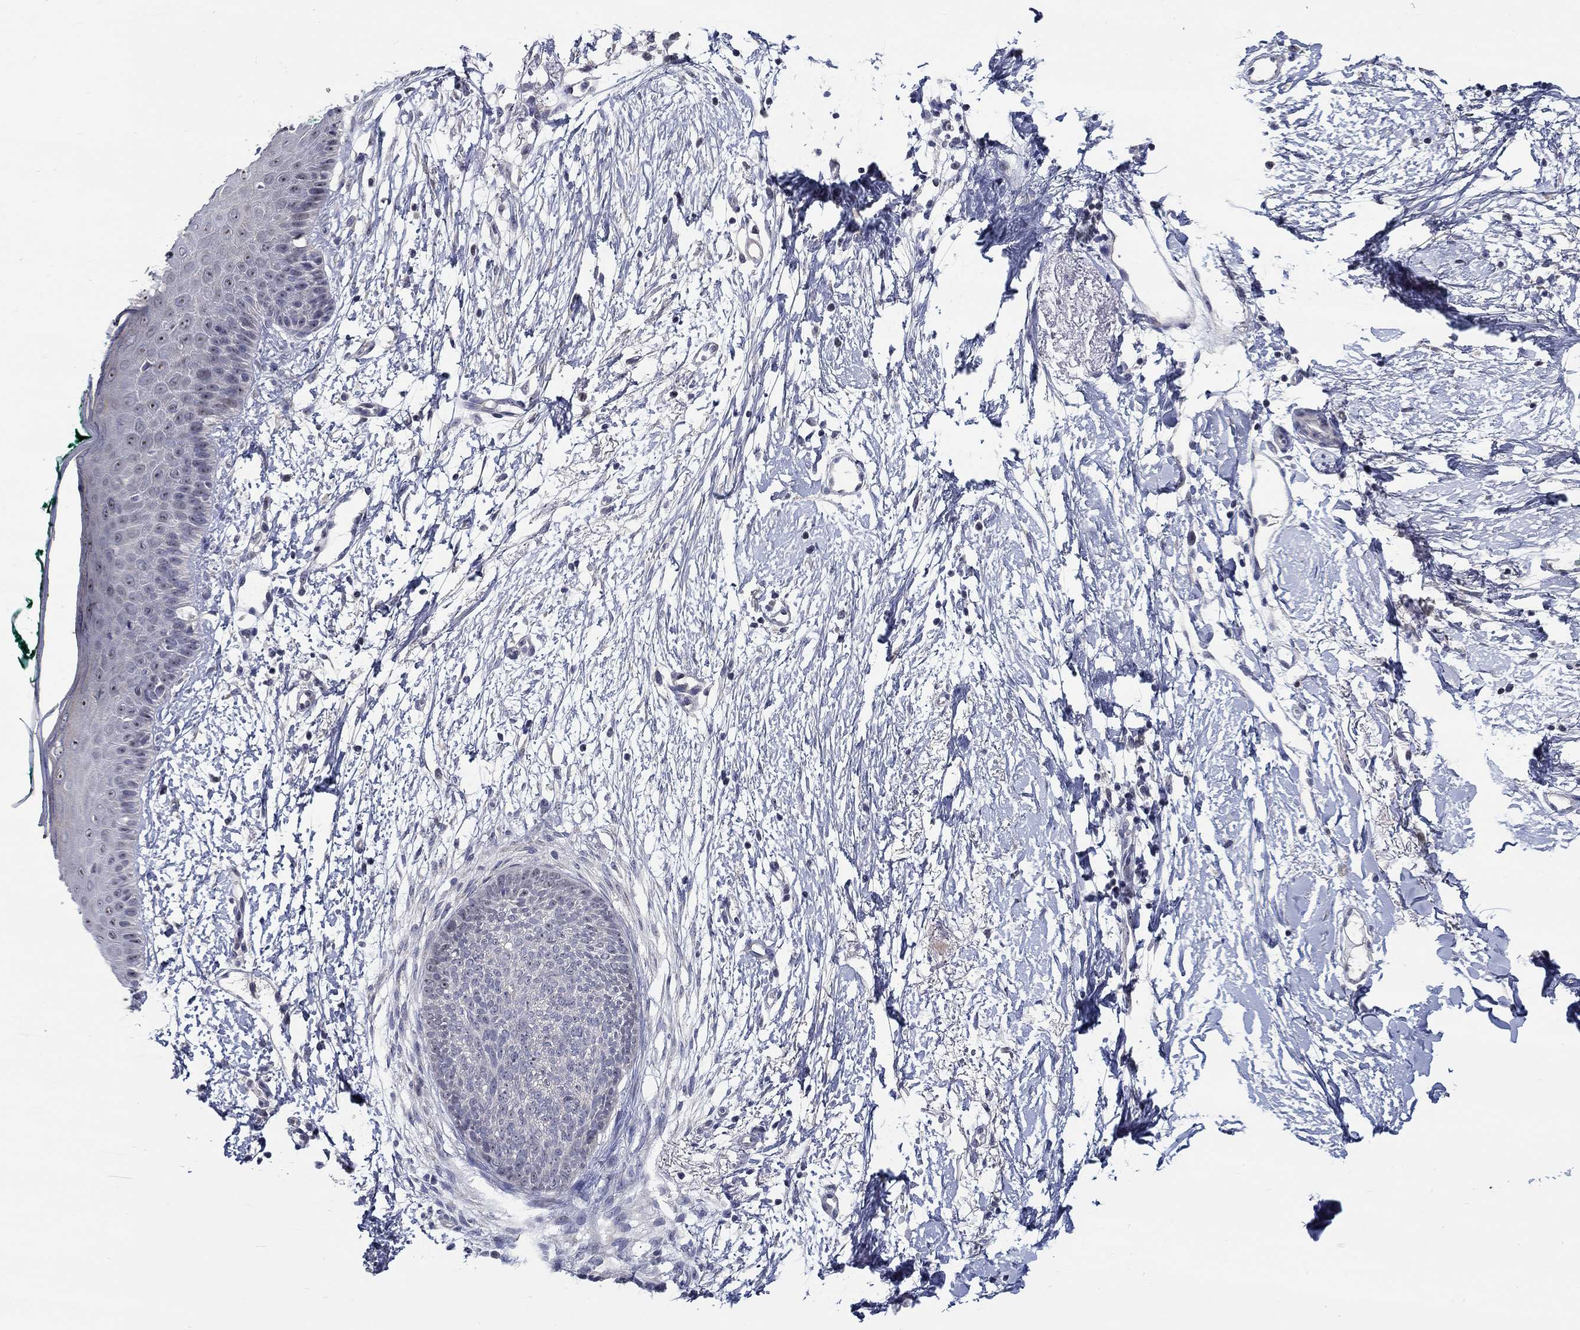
{"staining": {"intensity": "negative", "quantity": "none", "location": "none"}, "tissue": "skin cancer", "cell_type": "Tumor cells", "image_type": "cancer", "snomed": [{"axis": "morphology", "description": "Normal tissue, NOS"}, {"axis": "morphology", "description": "Basal cell carcinoma"}, {"axis": "topography", "description": "Skin"}], "caption": "Immunohistochemistry (IHC) micrograph of neoplastic tissue: human skin cancer (basal cell carcinoma) stained with DAB (3,3'-diaminobenzidine) reveals no significant protein positivity in tumor cells. (DAB (3,3'-diaminobenzidine) immunohistochemistry with hematoxylin counter stain).", "gene": "SMIM18", "patient": {"sex": "male", "age": 84}}